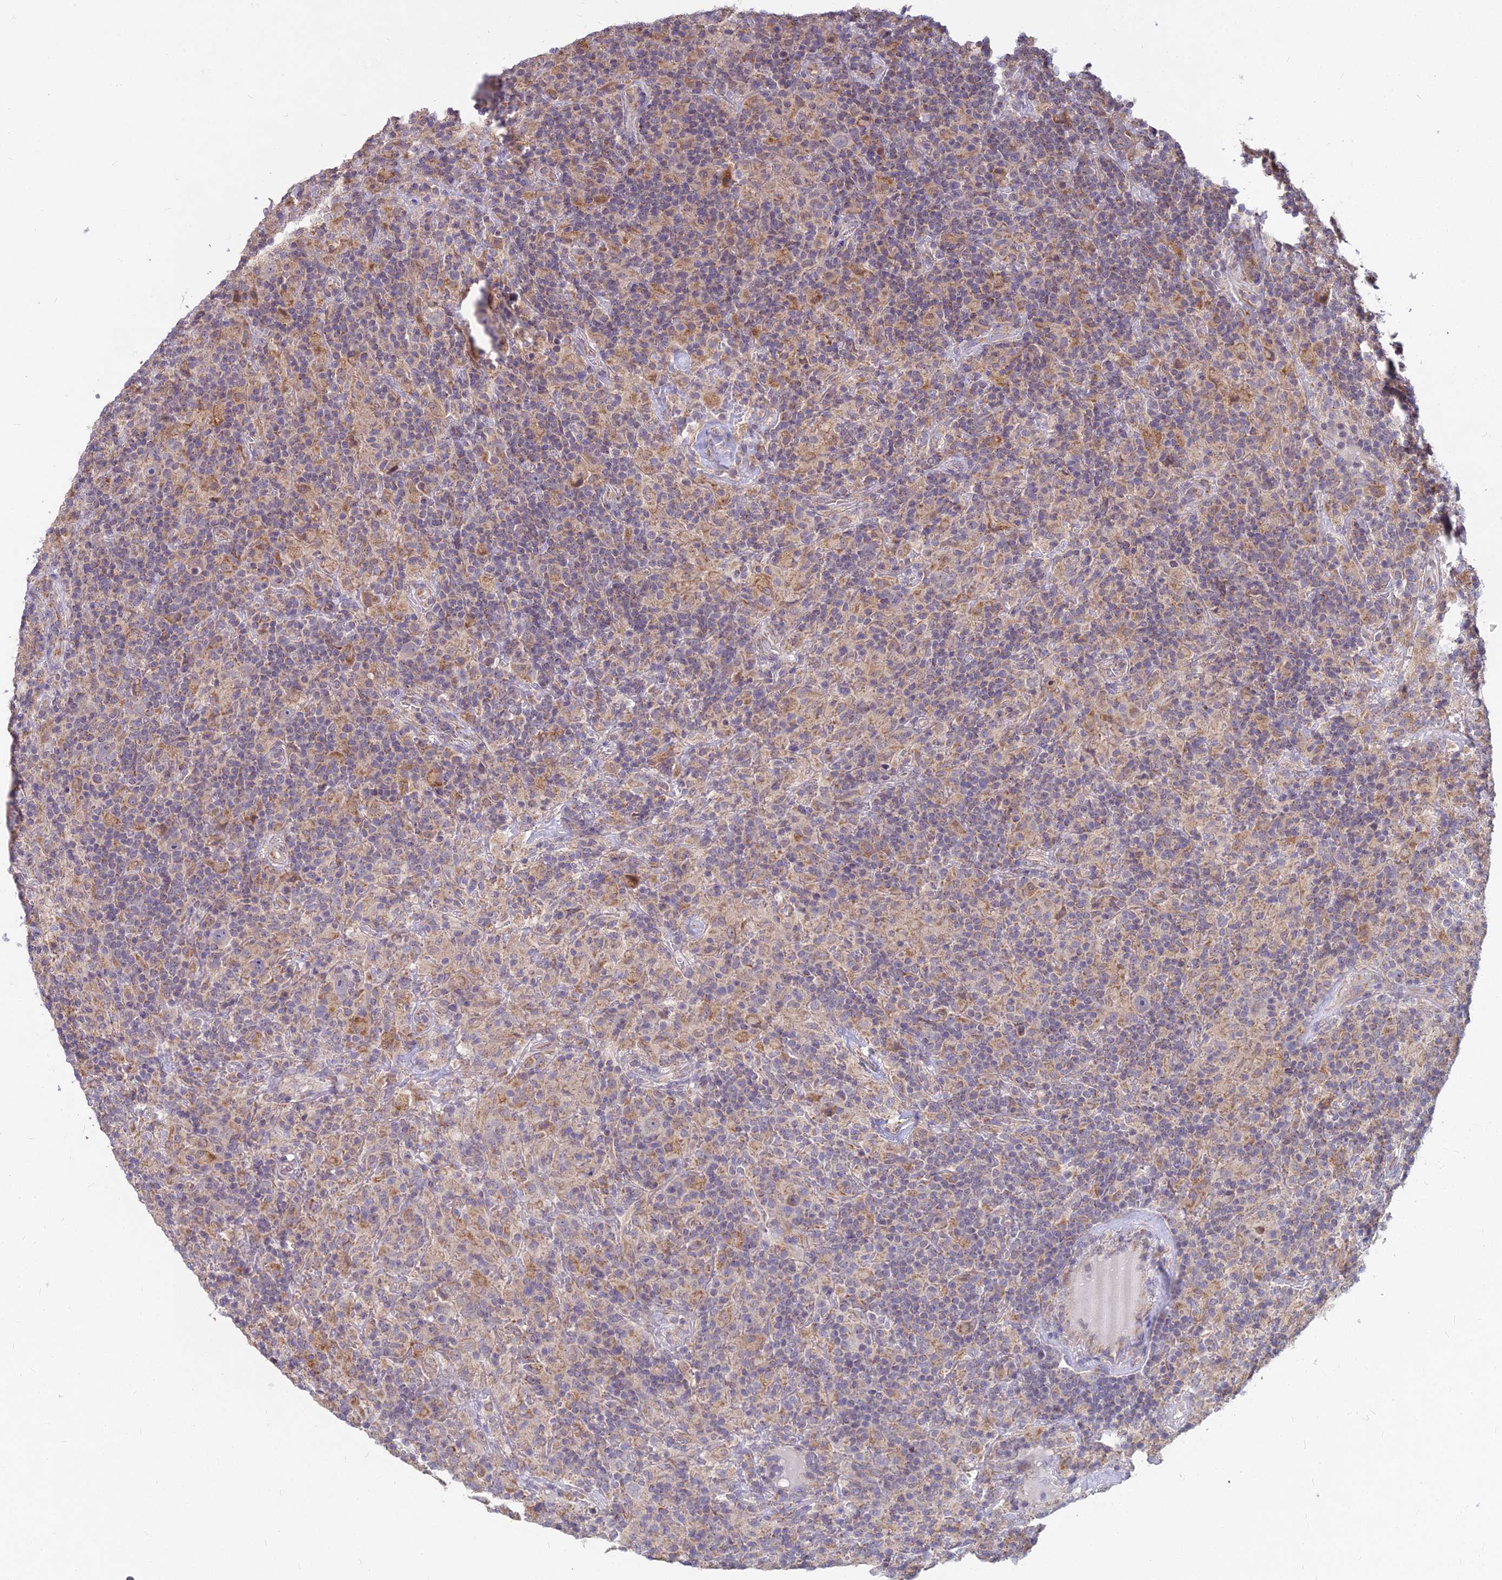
{"staining": {"intensity": "weak", "quantity": "<25%", "location": "cytoplasmic/membranous"}, "tissue": "lymphoma", "cell_type": "Tumor cells", "image_type": "cancer", "snomed": [{"axis": "morphology", "description": "Hodgkin's disease, NOS"}, {"axis": "topography", "description": "Lymph node"}], "caption": "The histopathology image demonstrates no staining of tumor cells in Hodgkin's disease. The staining is performed using DAB (3,3'-diaminobenzidine) brown chromogen with nuclei counter-stained in using hematoxylin.", "gene": "MICU2", "patient": {"sex": "male", "age": 70}}